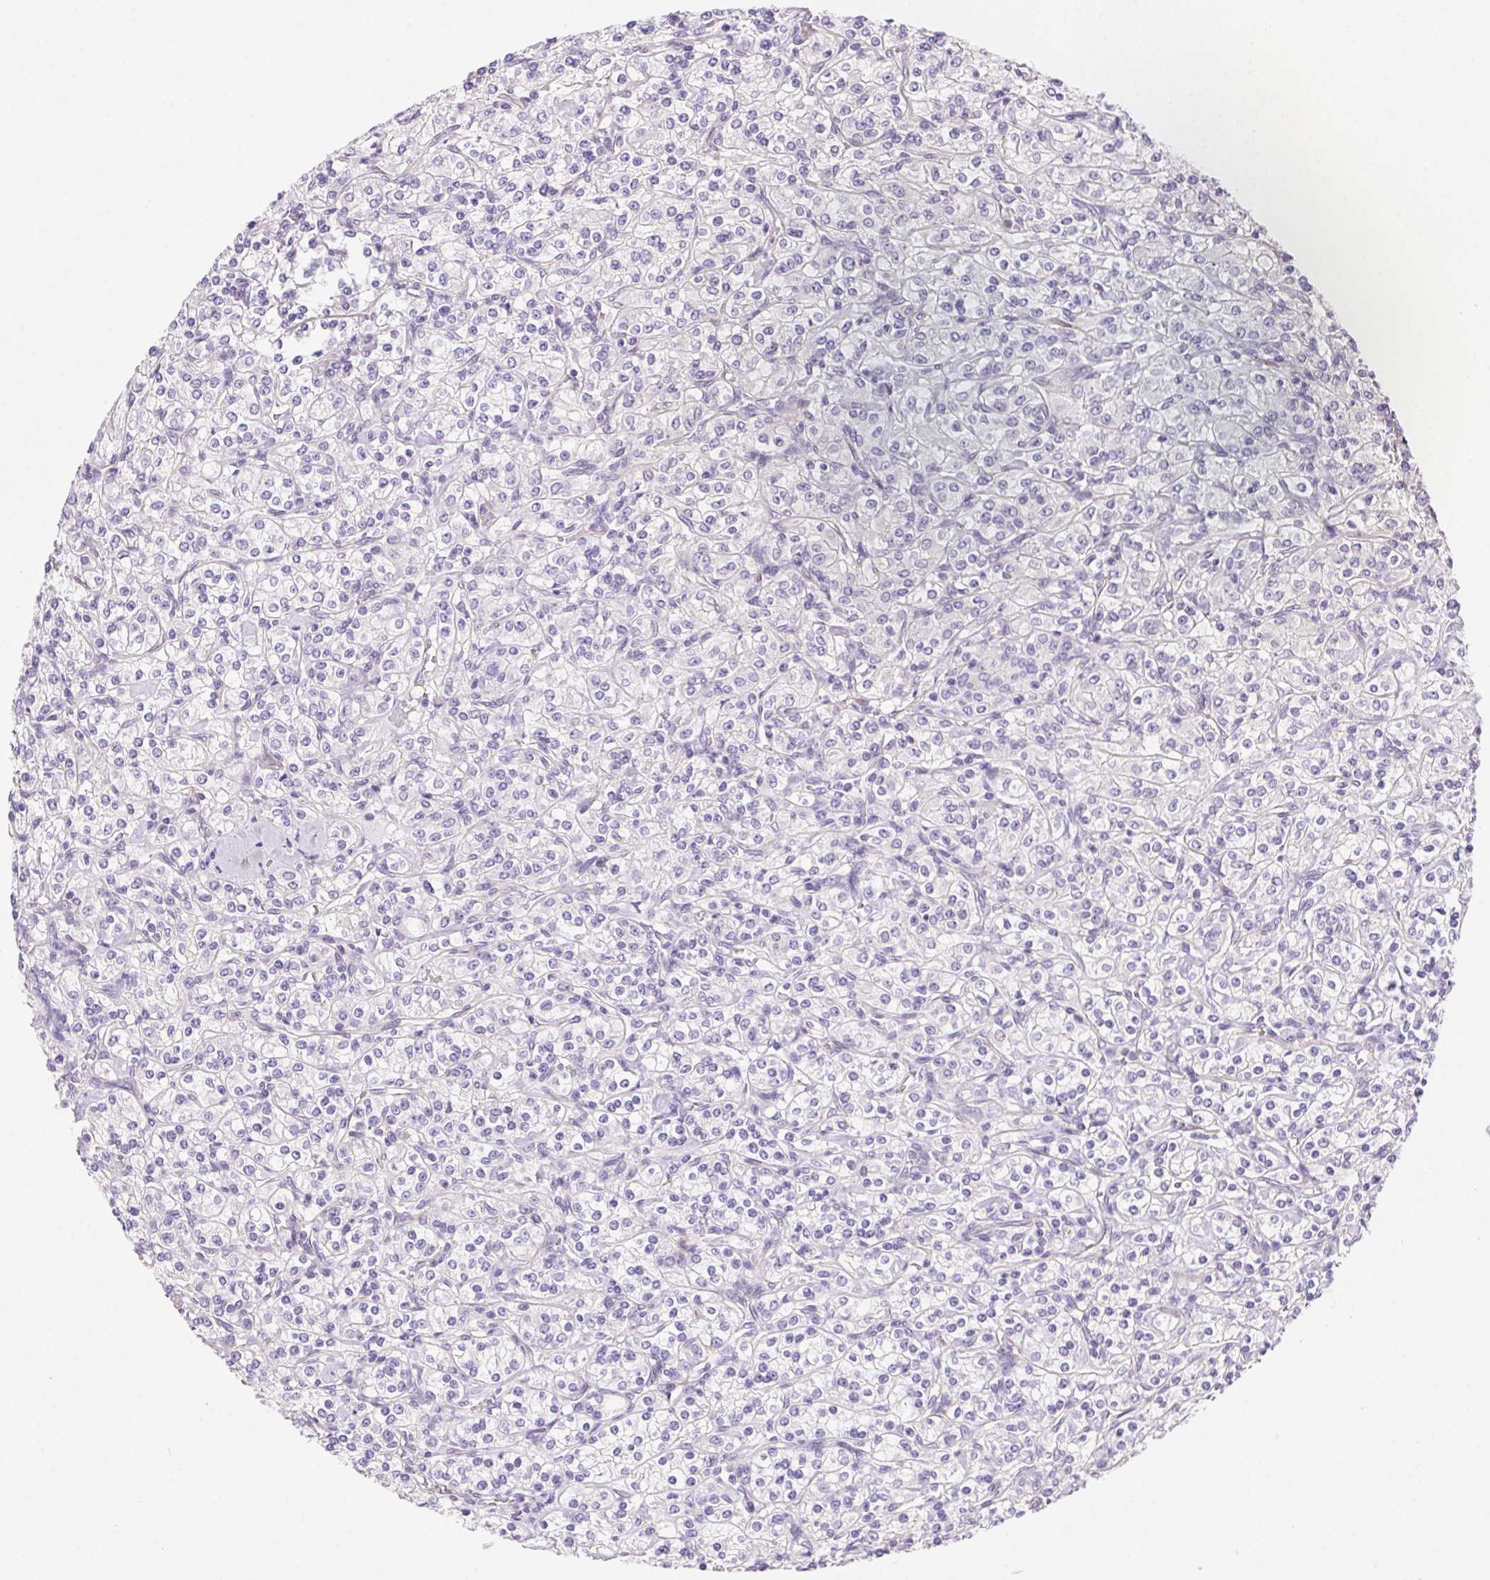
{"staining": {"intensity": "negative", "quantity": "none", "location": "none"}, "tissue": "renal cancer", "cell_type": "Tumor cells", "image_type": "cancer", "snomed": [{"axis": "morphology", "description": "Adenocarcinoma, NOS"}, {"axis": "topography", "description": "Kidney"}], "caption": "IHC of renal cancer (adenocarcinoma) demonstrates no positivity in tumor cells. (DAB immunohistochemistry (IHC) with hematoxylin counter stain).", "gene": "SHCBP1L", "patient": {"sex": "male", "age": 77}}